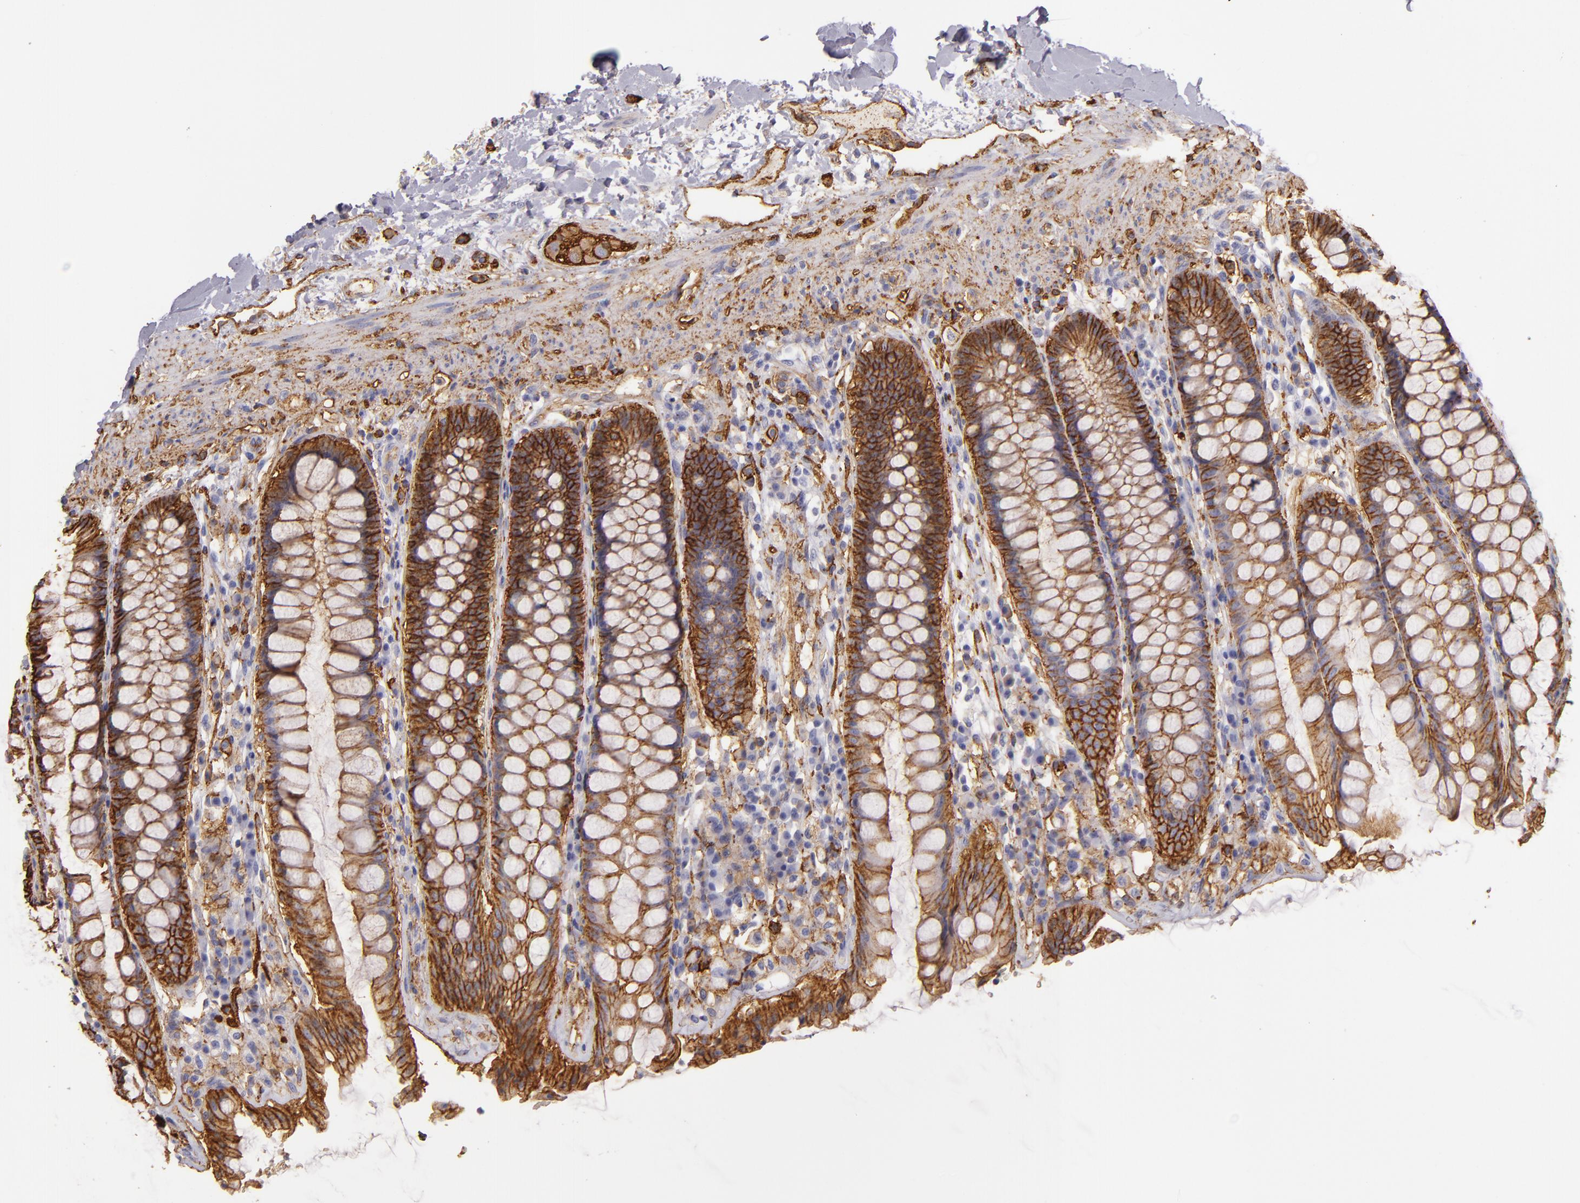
{"staining": {"intensity": "strong", "quantity": ">75%", "location": "cytoplasmic/membranous"}, "tissue": "rectum", "cell_type": "Glandular cells", "image_type": "normal", "snomed": [{"axis": "morphology", "description": "Normal tissue, NOS"}, {"axis": "topography", "description": "Rectum"}], "caption": "DAB immunohistochemical staining of normal human rectum reveals strong cytoplasmic/membranous protein positivity in about >75% of glandular cells. The protein is shown in brown color, while the nuclei are stained blue.", "gene": "CD9", "patient": {"sex": "female", "age": 46}}